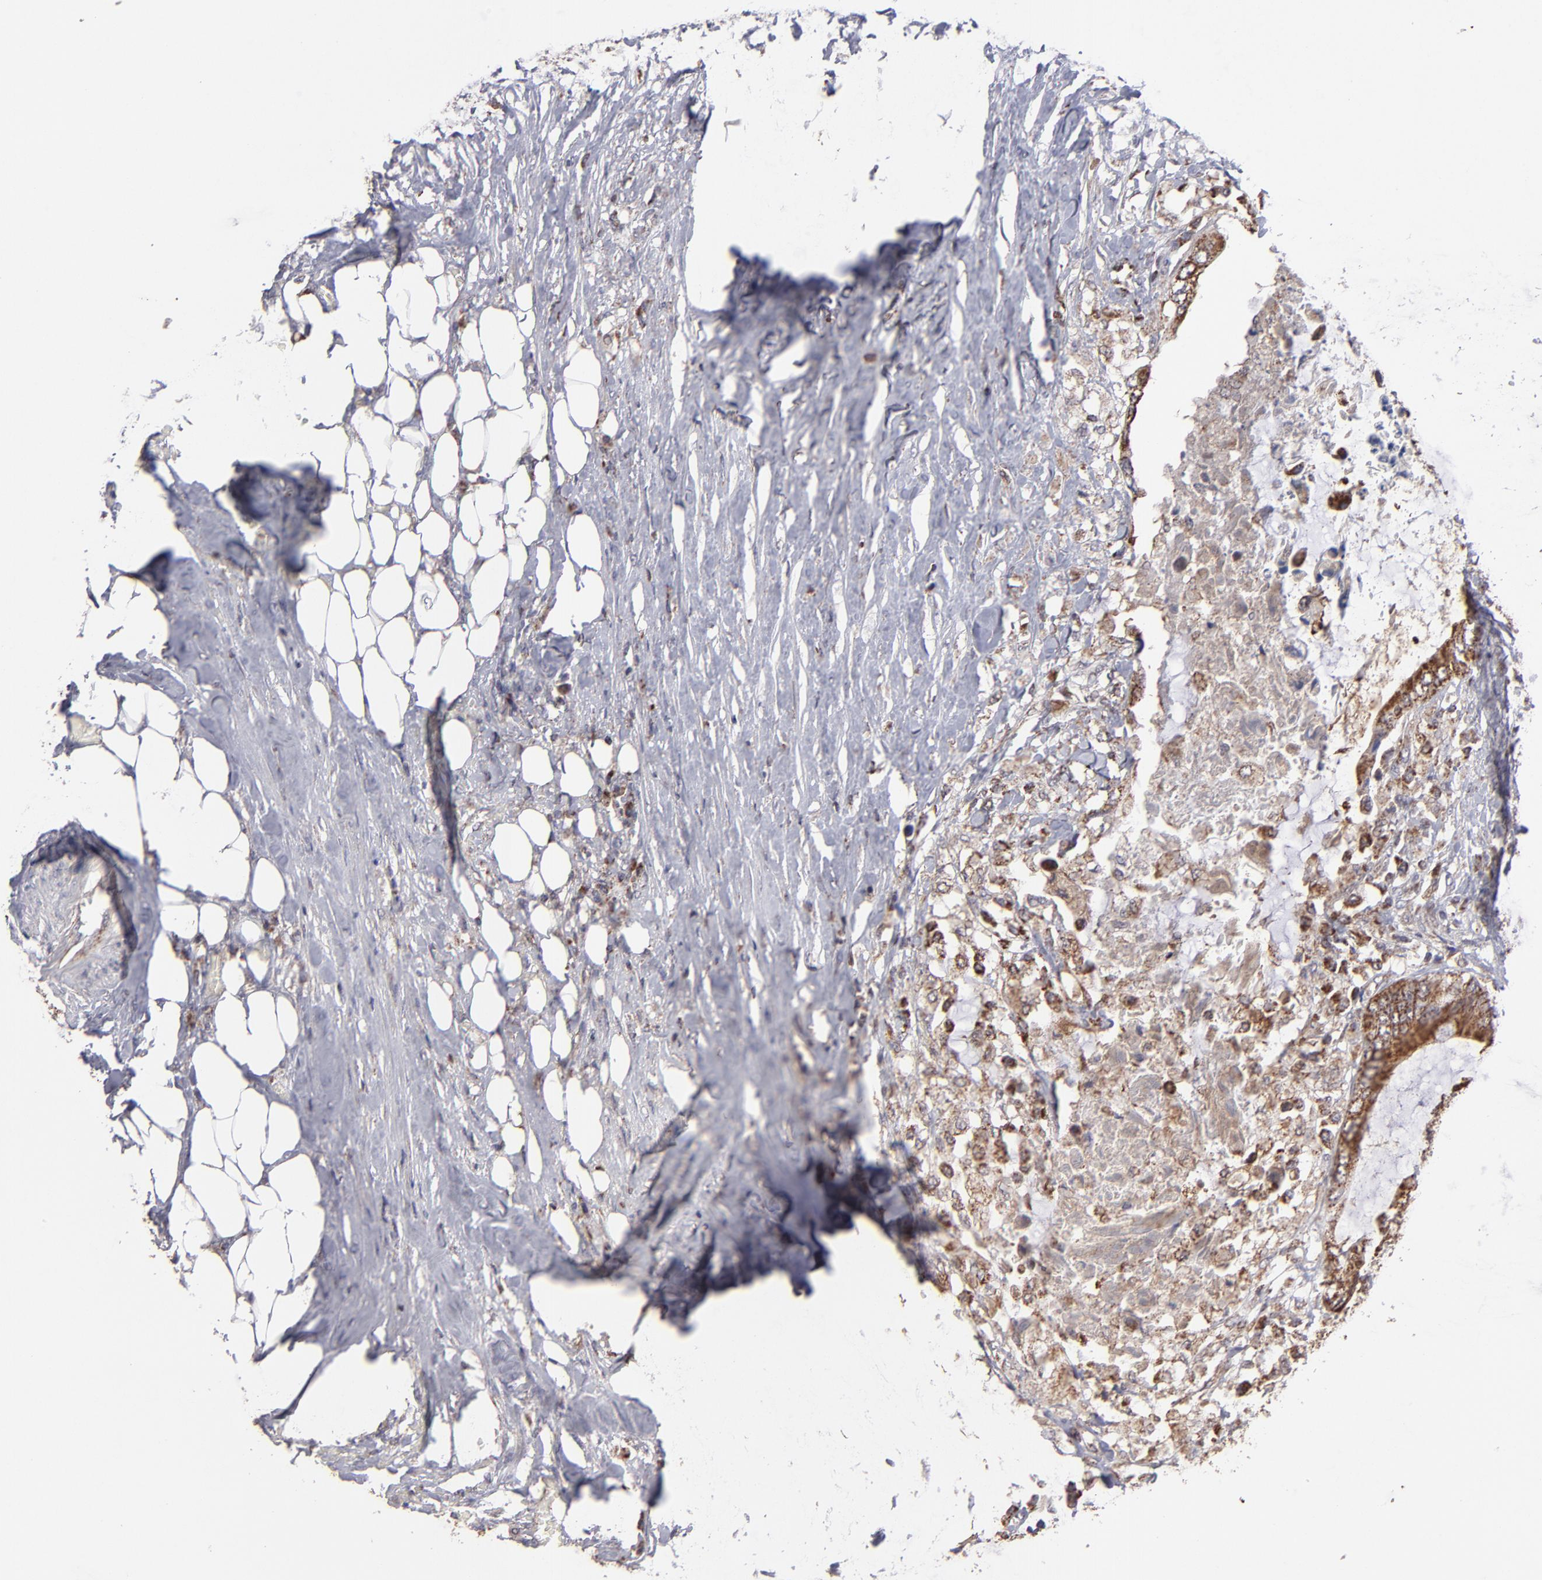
{"staining": {"intensity": "moderate", "quantity": ">75%", "location": "cytoplasmic/membranous"}, "tissue": "colorectal cancer", "cell_type": "Tumor cells", "image_type": "cancer", "snomed": [{"axis": "morphology", "description": "Normal tissue, NOS"}, {"axis": "morphology", "description": "Adenocarcinoma, NOS"}, {"axis": "topography", "description": "Rectum"}, {"axis": "topography", "description": "Peripheral nerve tissue"}], "caption": "This is an image of IHC staining of colorectal adenocarcinoma, which shows moderate staining in the cytoplasmic/membranous of tumor cells.", "gene": "SLC15A1", "patient": {"sex": "female", "age": 77}}